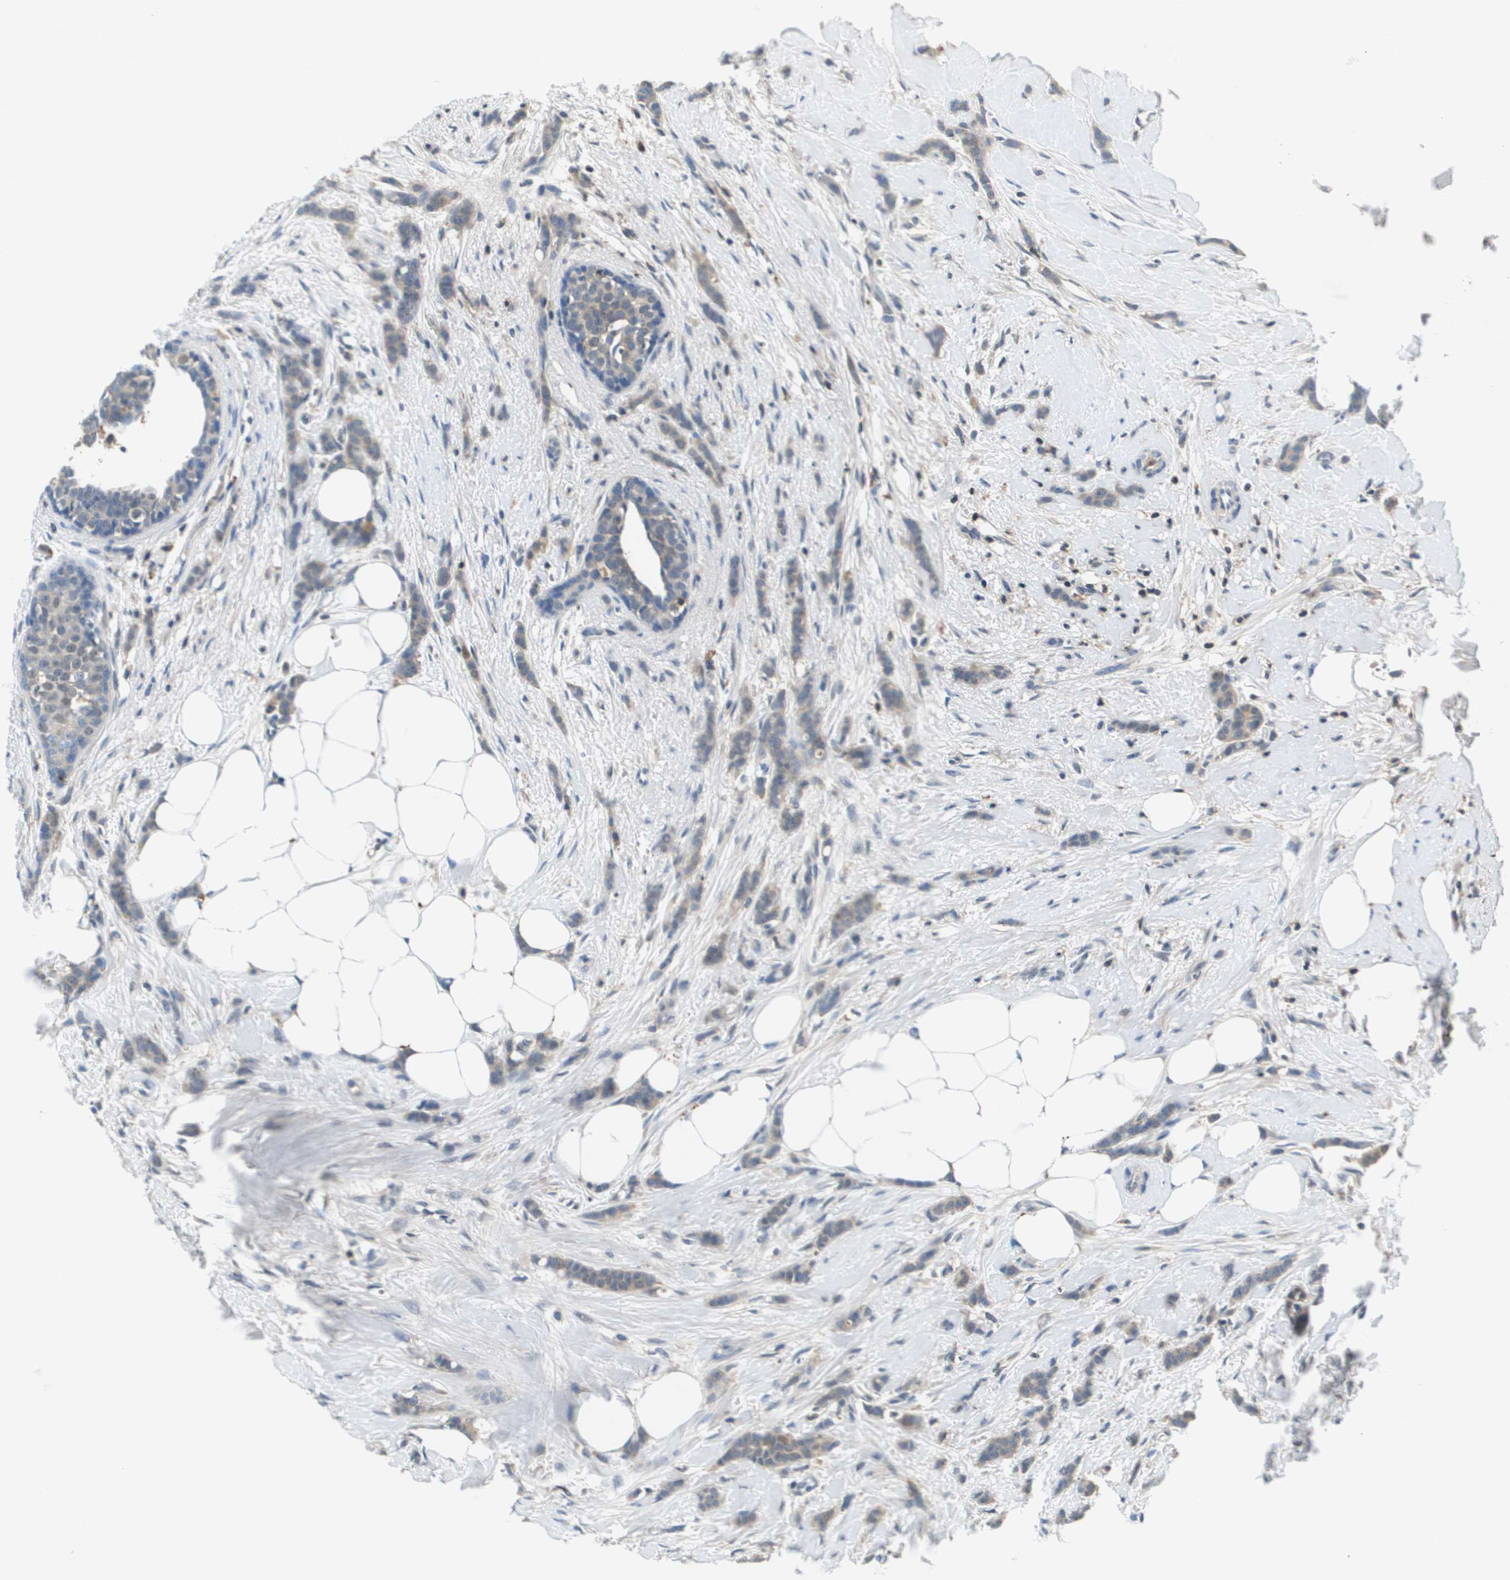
{"staining": {"intensity": "weak", "quantity": ">75%", "location": "cytoplasmic/membranous"}, "tissue": "breast cancer", "cell_type": "Tumor cells", "image_type": "cancer", "snomed": [{"axis": "morphology", "description": "Lobular carcinoma, in situ"}, {"axis": "morphology", "description": "Lobular carcinoma"}, {"axis": "topography", "description": "Breast"}], "caption": "About >75% of tumor cells in human breast lobular carcinoma in situ exhibit weak cytoplasmic/membranous protein positivity as visualized by brown immunohistochemical staining.", "gene": "KCNQ5", "patient": {"sex": "female", "age": 41}}